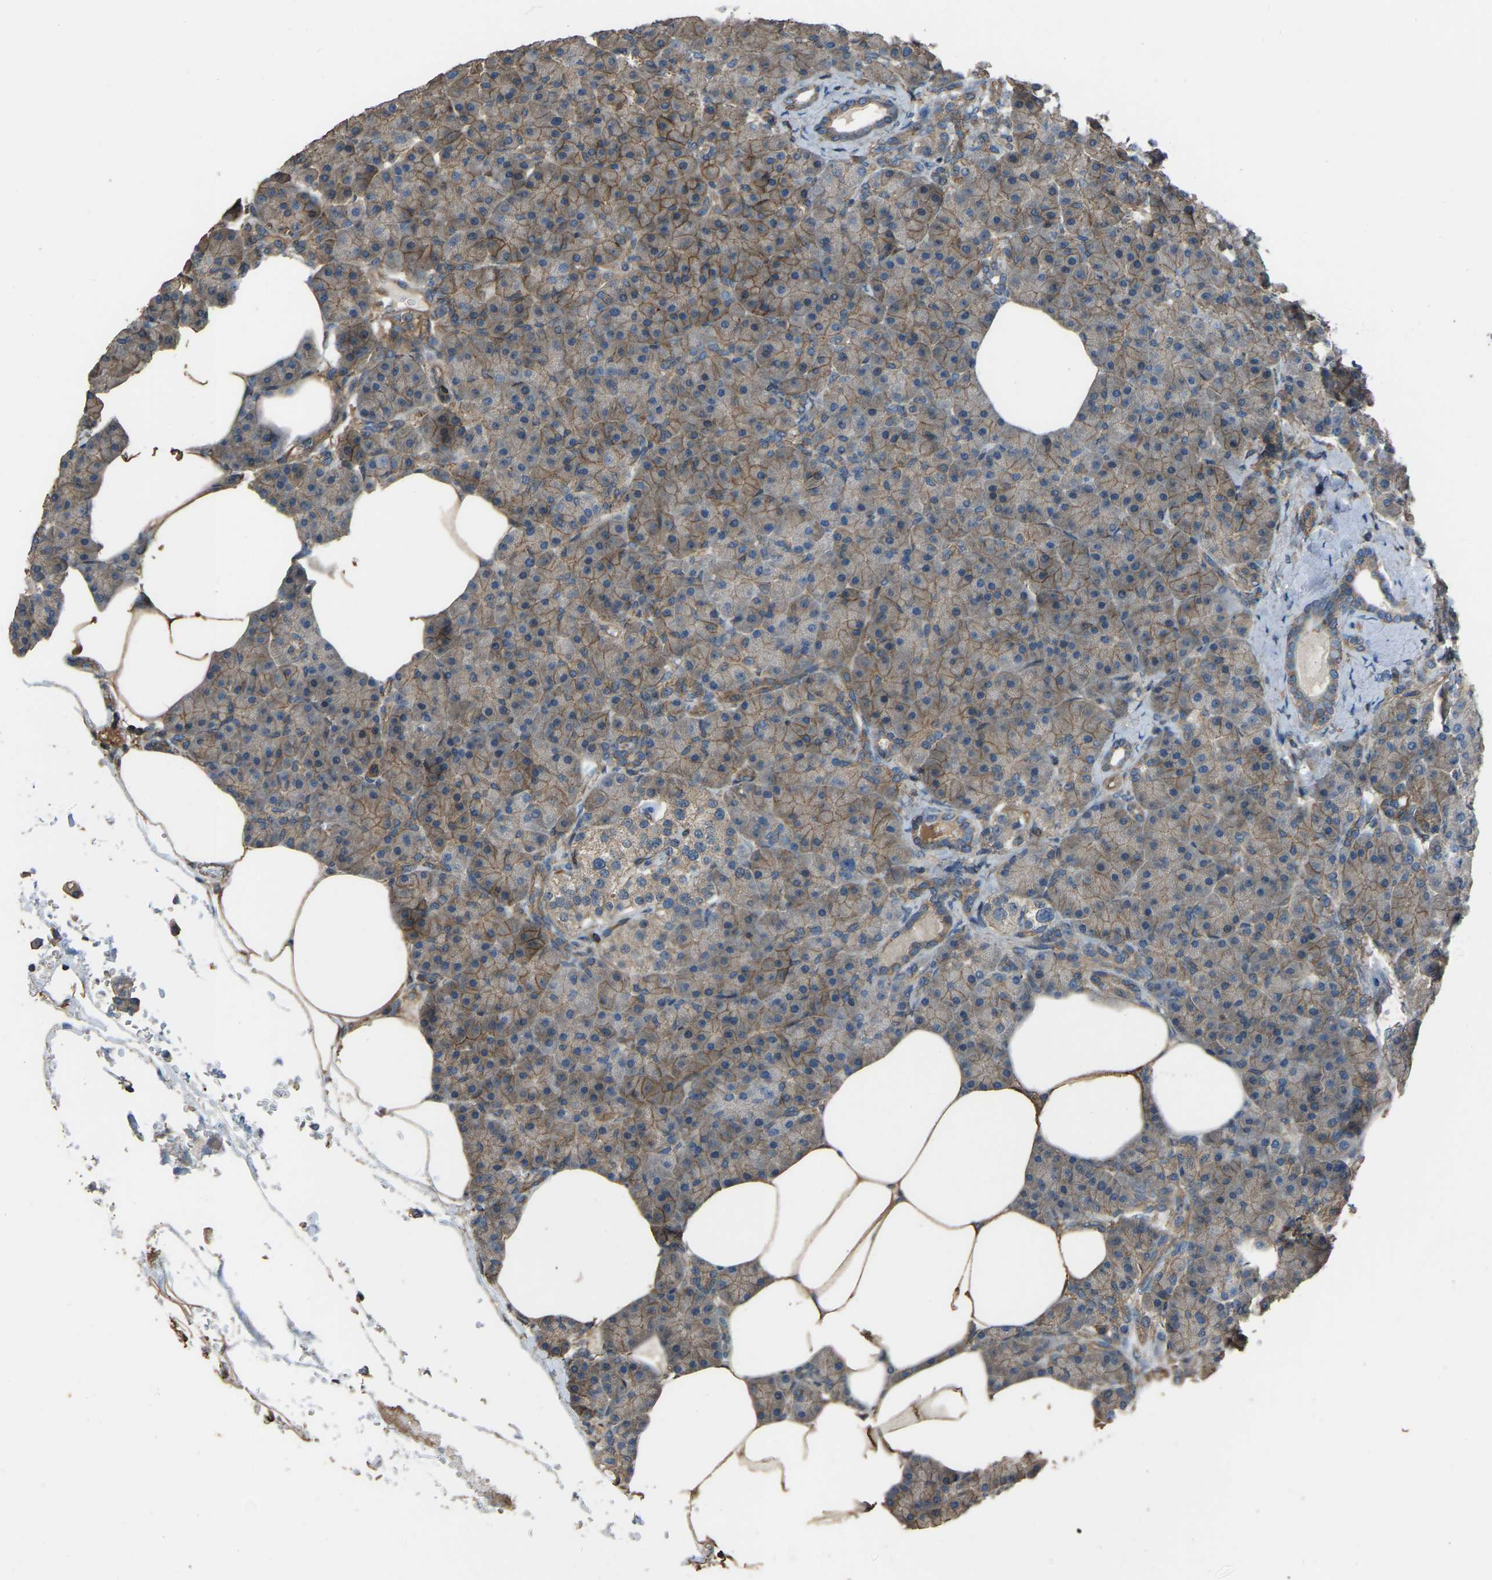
{"staining": {"intensity": "weak", "quantity": ">75%", "location": "cytoplasmic/membranous"}, "tissue": "pancreas", "cell_type": "Exocrine glandular cells", "image_type": "normal", "snomed": [{"axis": "morphology", "description": "Normal tissue, NOS"}, {"axis": "topography", "description": "Pancreas"}], "caption": "This micrograph demonstrates IHC staining of normal pancreas, with low weak cytoplasmic/membranous staining in about >75% of exocrine glandular cells.", "gene": "SLC4A2", "patient": {"sex": "female", "age": 70}}